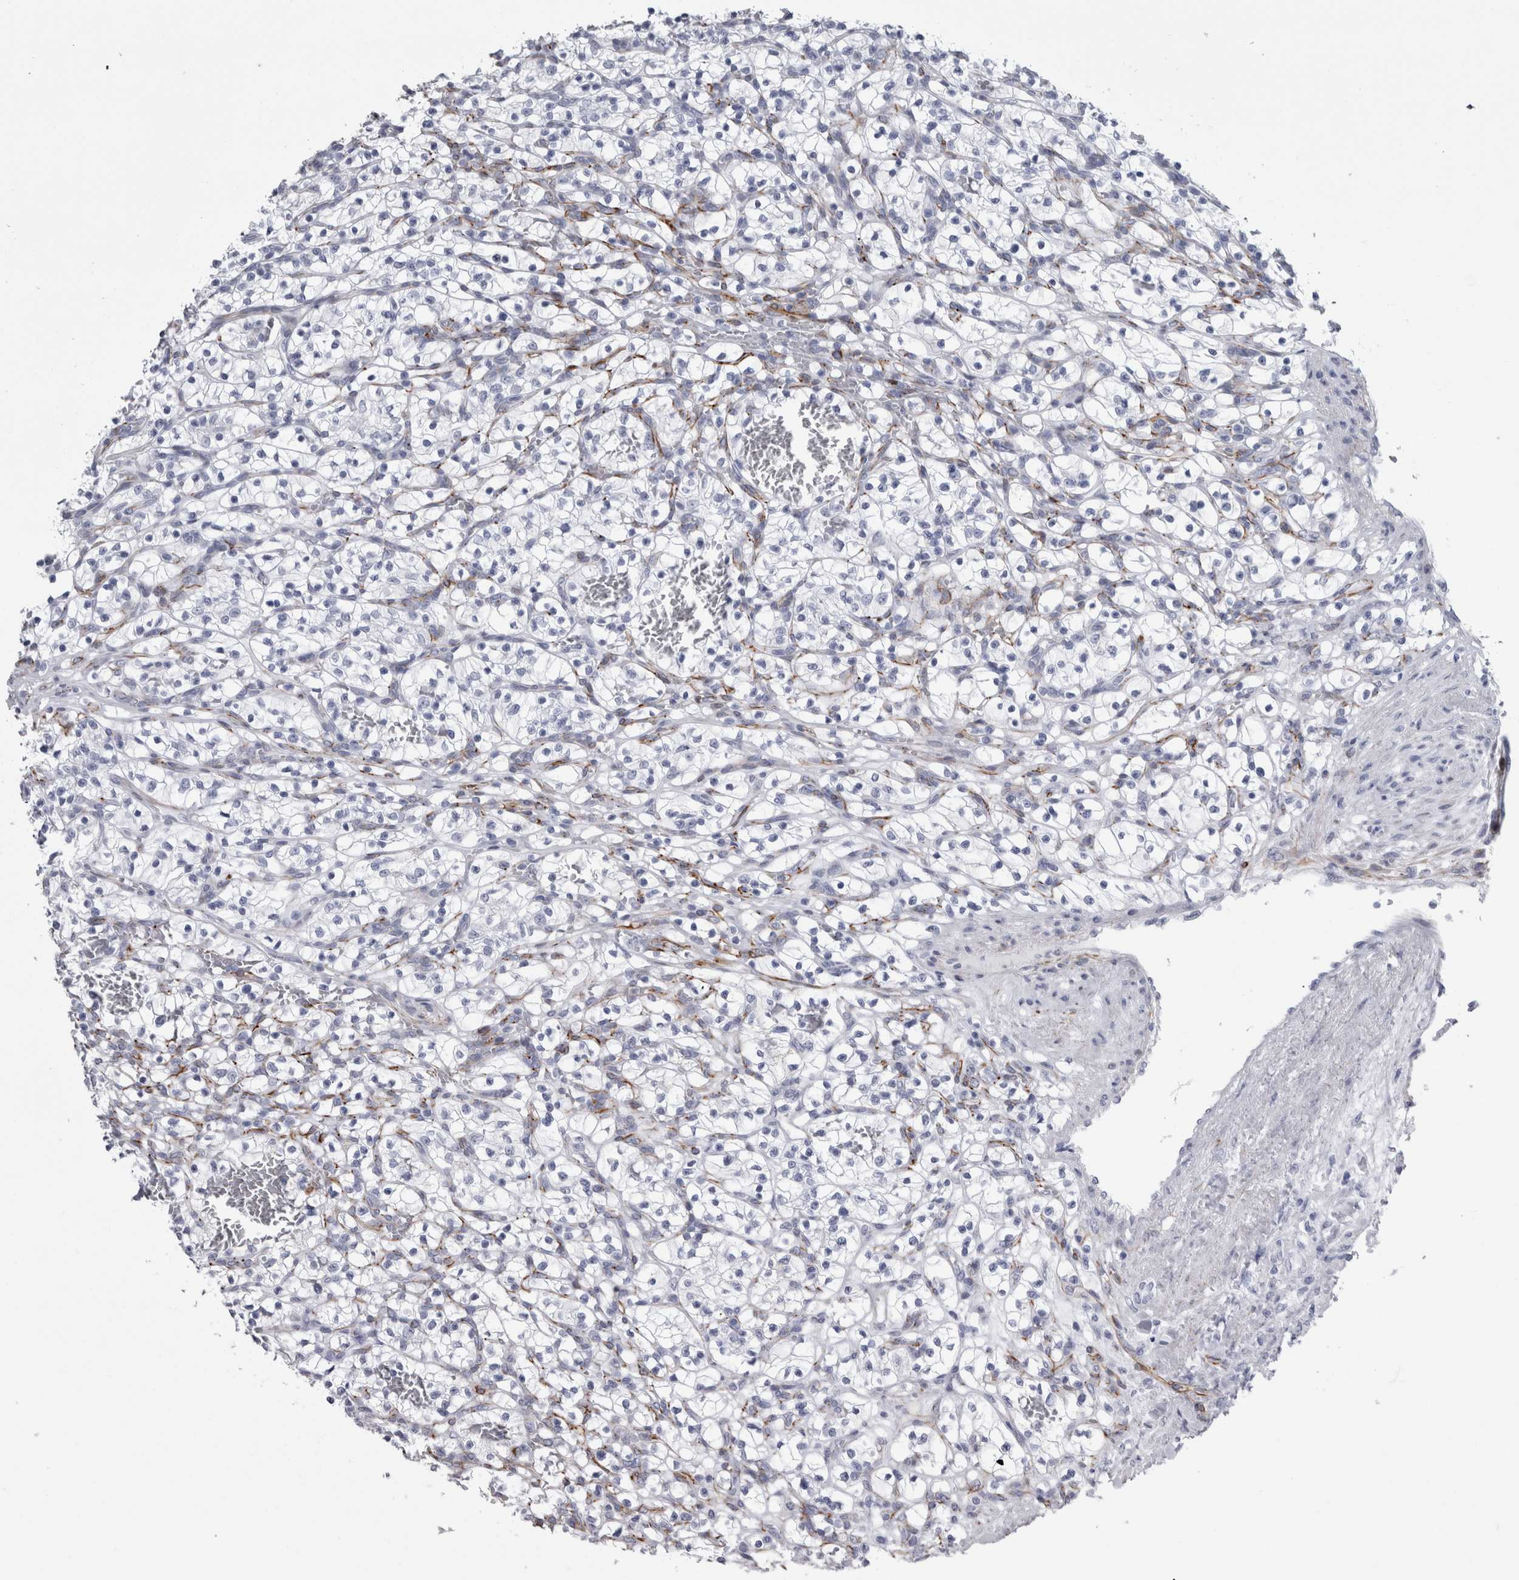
{"staining": {"intensity": "negative", "quantity": "none", "location": "none"}, "tissue": "renal cancer", "cell_type": "Tumor cells", "image_type": "cancer", "snomed": [{"axis": "morphology", "description": "Adenocarcinoma, NOS"}, {"axis": "topography", "description": "Kidney"}], "caption": "This histopathology image is of renal cancer stained with immunohistochemistry (IHC) to label a protein in brown with the nuclei are counter-stained blue. There is no expression in tumor cells.", "gene": "VWDE", "patient": {"sex": "female", "age": 57}}